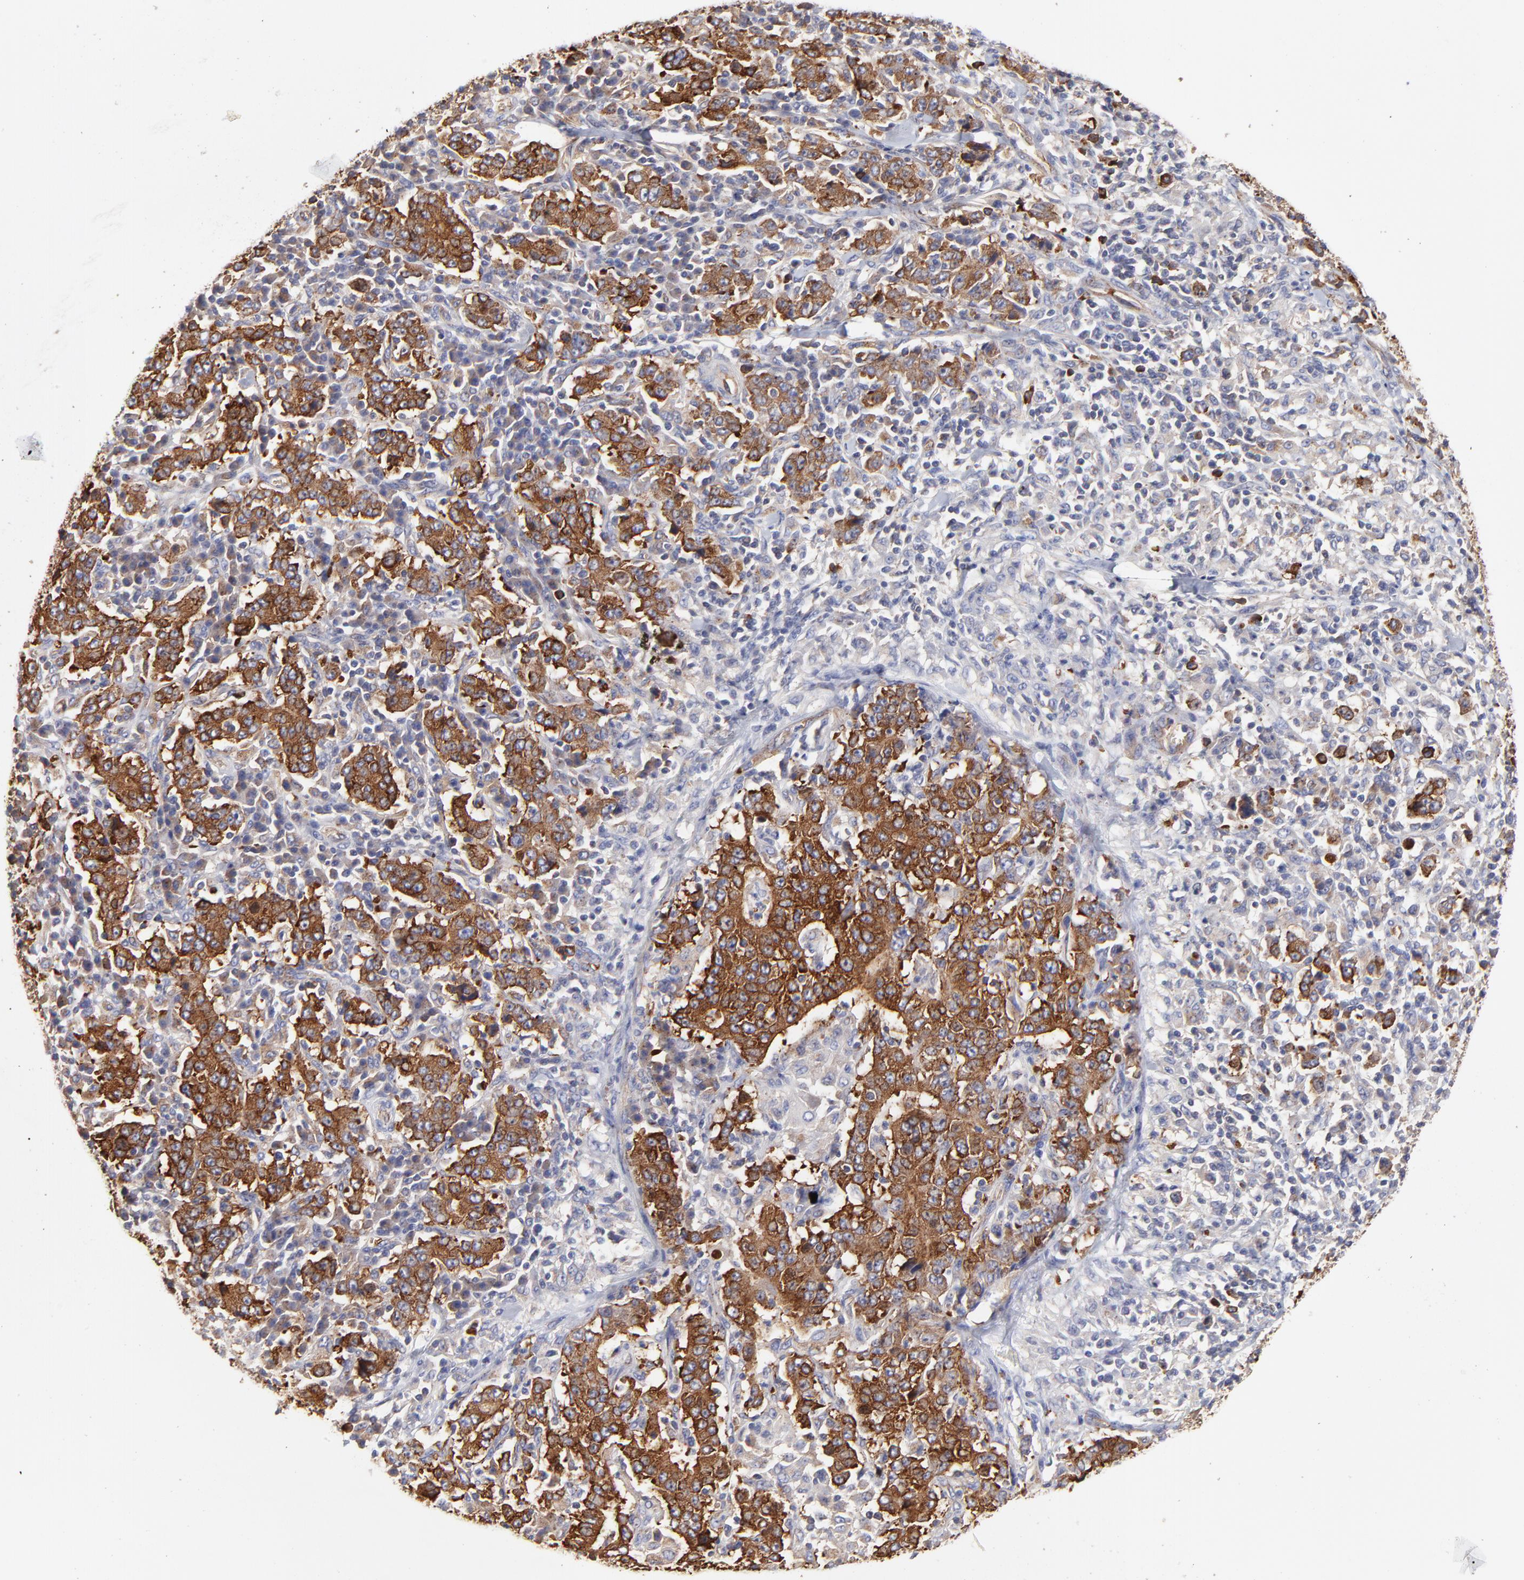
{"staining": {"intensity": "strong", "quantity": ">75%", "location": "cytoplasmic/membranous"}, "tissue": "stomach cancer", "cell_type": "Tumor cells", "image_type": "cancer", "snomed": [{"axis": "morphology", "description": "Normal tissue, NOS"}, {"axis": "morphology", "description": "Adenocarcinoma, NOS"}, {"axis": "topography", "description": "Stomach, upper"}, {"axis": "topography", "description": "Stomach"}], "caption": "The photomicrograph displays immunohistochemical staining of stomach cancer (adenocarcinoma). There is strong cytoplasmic/membranous staining is appreciated in about >75% of tumor cells. The protein is shown in brown color, while the nuclei are stained blue.", "gene": "CD2AP", "patient": {"sex": "male", "age": 59}}